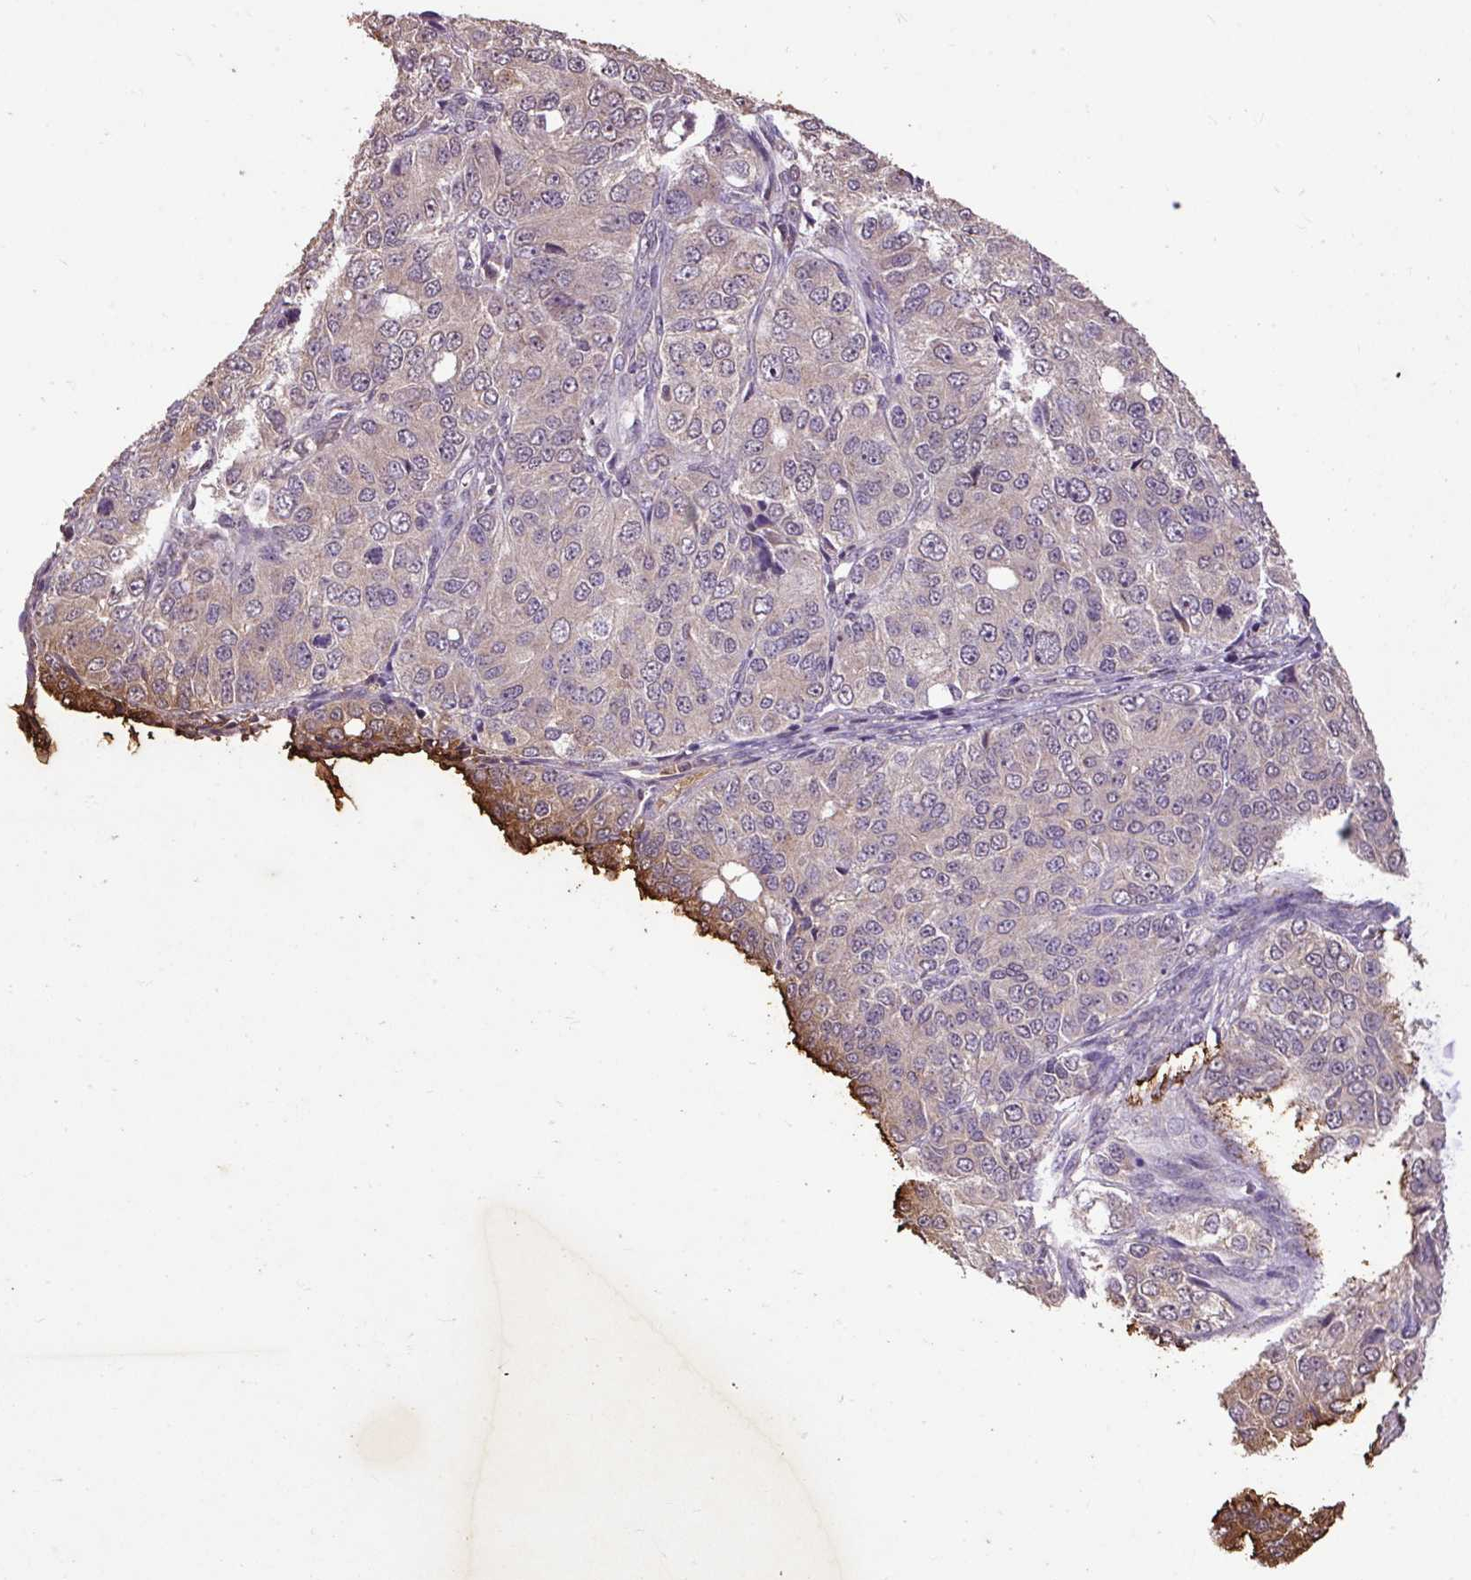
{"staining": {"intensity": "negative", "quantity": "none", "location": "none"}, "tissue": "ovarian cancer", "cell_type": "Tumor cells", "image_type": "cancer", "snomed": [{"axis": "morphology", "description": "Carcinoma, endometroid"}, {"axis": "topography", "description": "Ovary"}], "caption": "DAB immunohistochemical staining of ovarian endometroid carcinoma reveals no significant expression in tumor cells.", "gene": "LRTM2", "patient": {"sex": "female", "age": 51}}